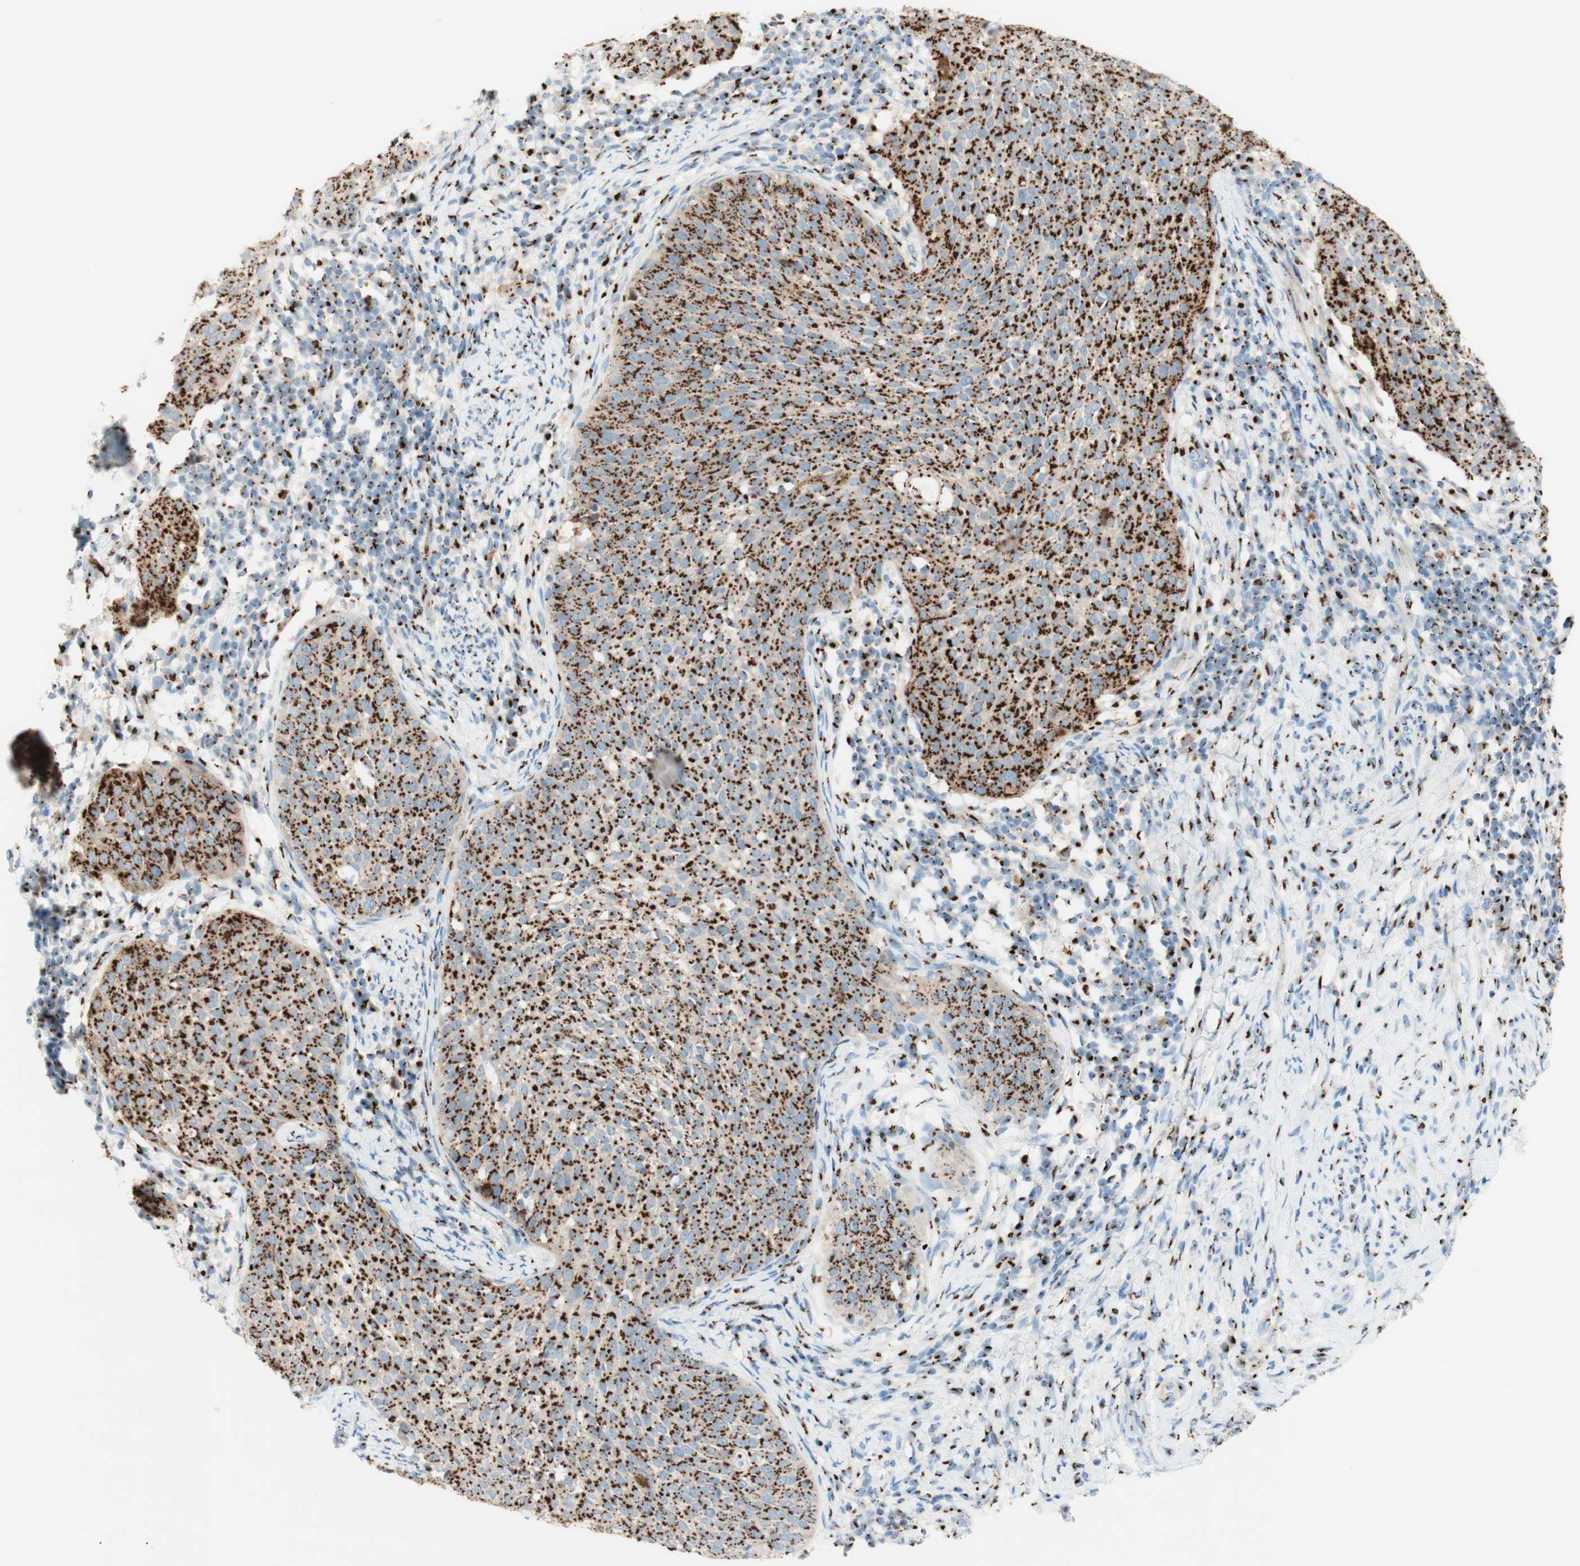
{"staining": {"intensity": "strong", "quantity": ">75%", "location": "cytoplasmic/membranous"}, "tissue": "cervical cancer", "cell_type": "Tumor cells", "image_type": "cancer", "snomed": [{"axis": "morphology", "description": "Squamous cell carcinoma, NOS"}, {"axis": "topography", "description": "Cervix"}], "caption": "Immunohistochemistry (IHC) of human cervical squamous cell carcinoma demonstrates high levels of strong cytoplasmic/membranous positivity in approximately >75% of tumor cells.", "gene": "GOLGB1", "patient": {"sex": "female", "age": 51}}